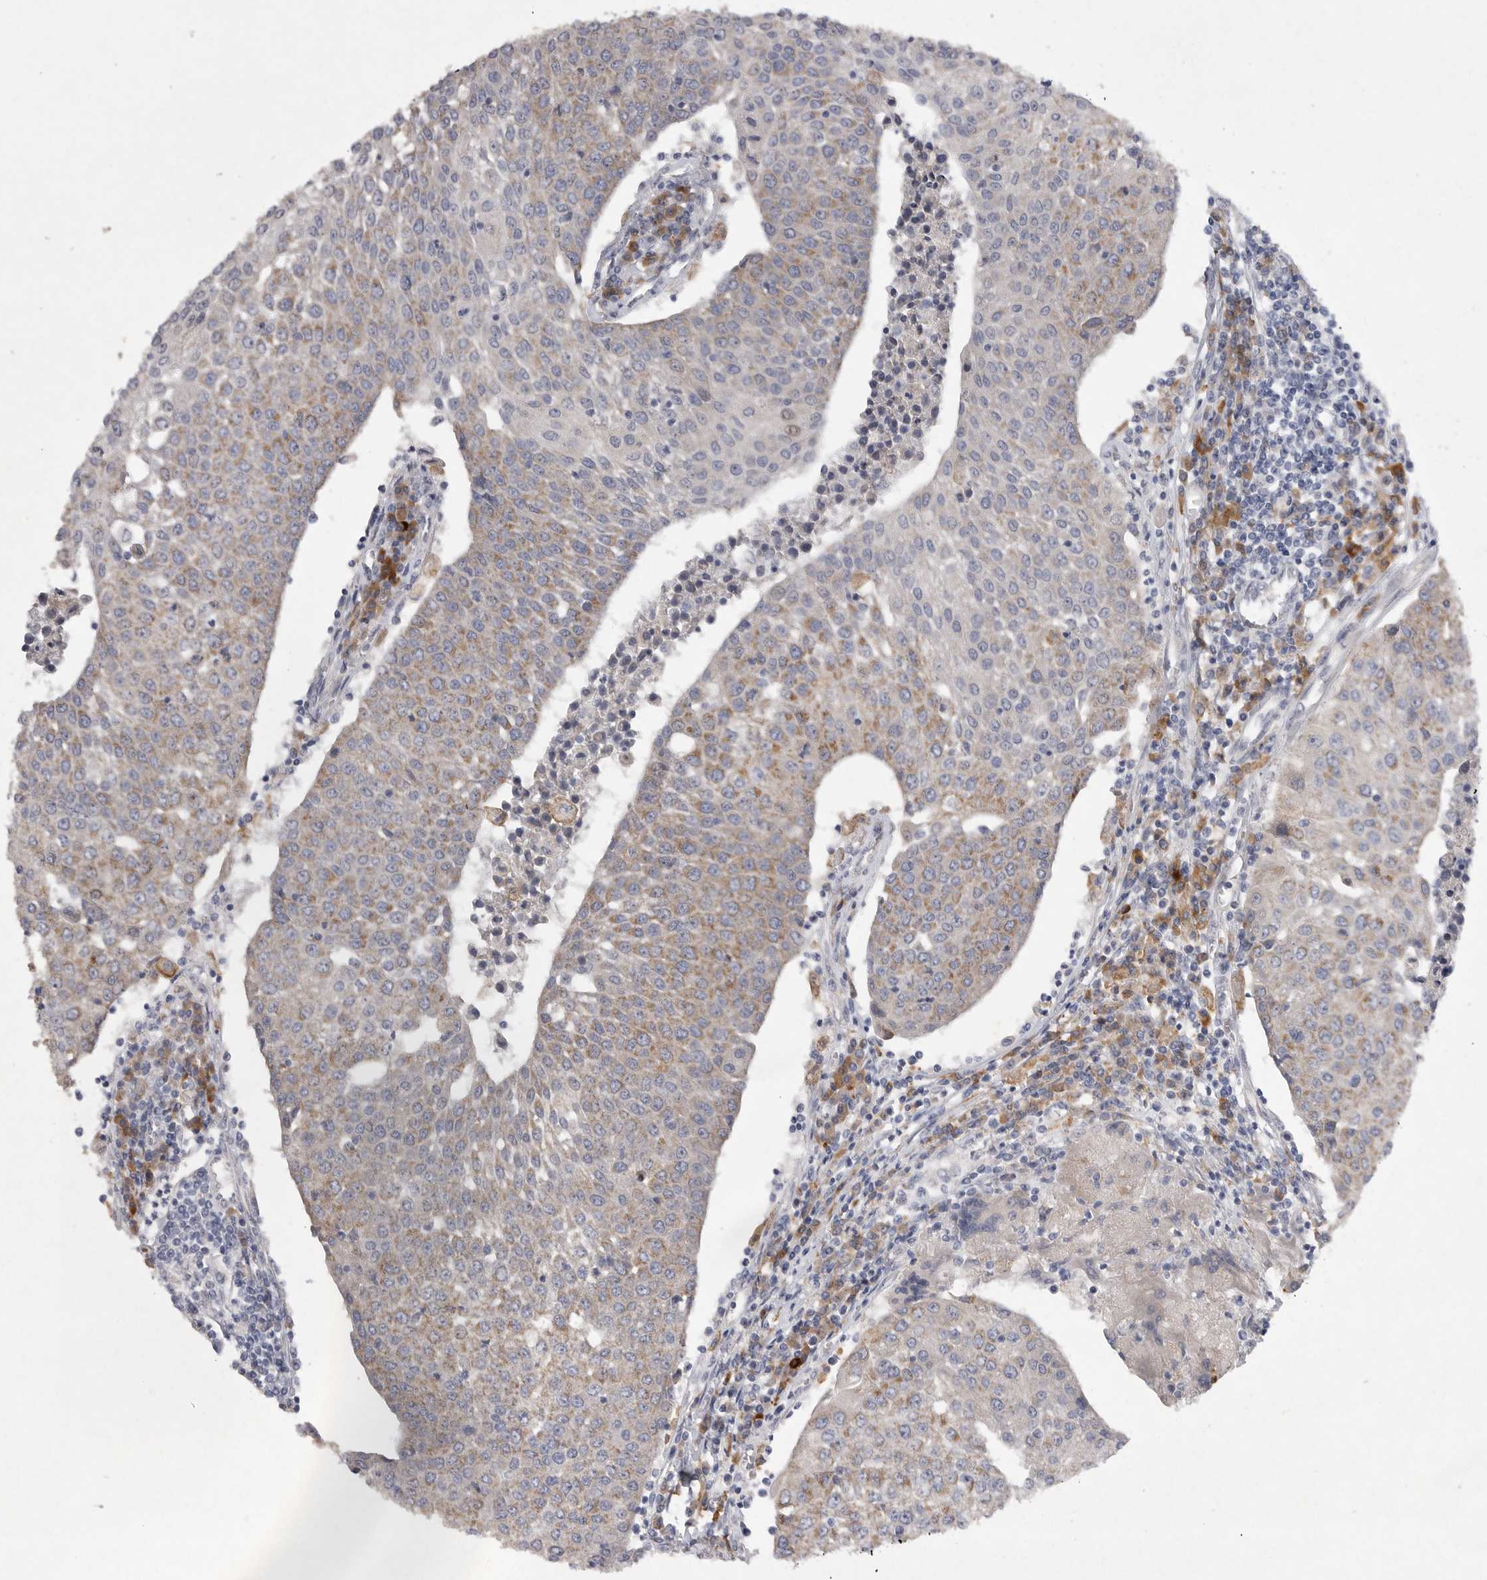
{"staining": {"intensity": "moderate", "quantity": "25%-75%", "location": "cytoplasmic/membranous"}, "tissue": "urothelial cancer", "cell_type": "Tumor cells", "image_type": "cancer", "snomed": [{"axis": "morphology", "description": "Urothelial carcinoma, High grade"}, {"axis": "topography", "description": "Urinary bladder"}], "caption": "Tumor cells exhibit moderate cytoplasmic/membranous expression in approximately 25%-75% of cells in urothelial carcinoma (high-grade). Nuclei are stained in blue.", "gene": "EDEM3", "patient": {"sex": "female", "age": 85}}